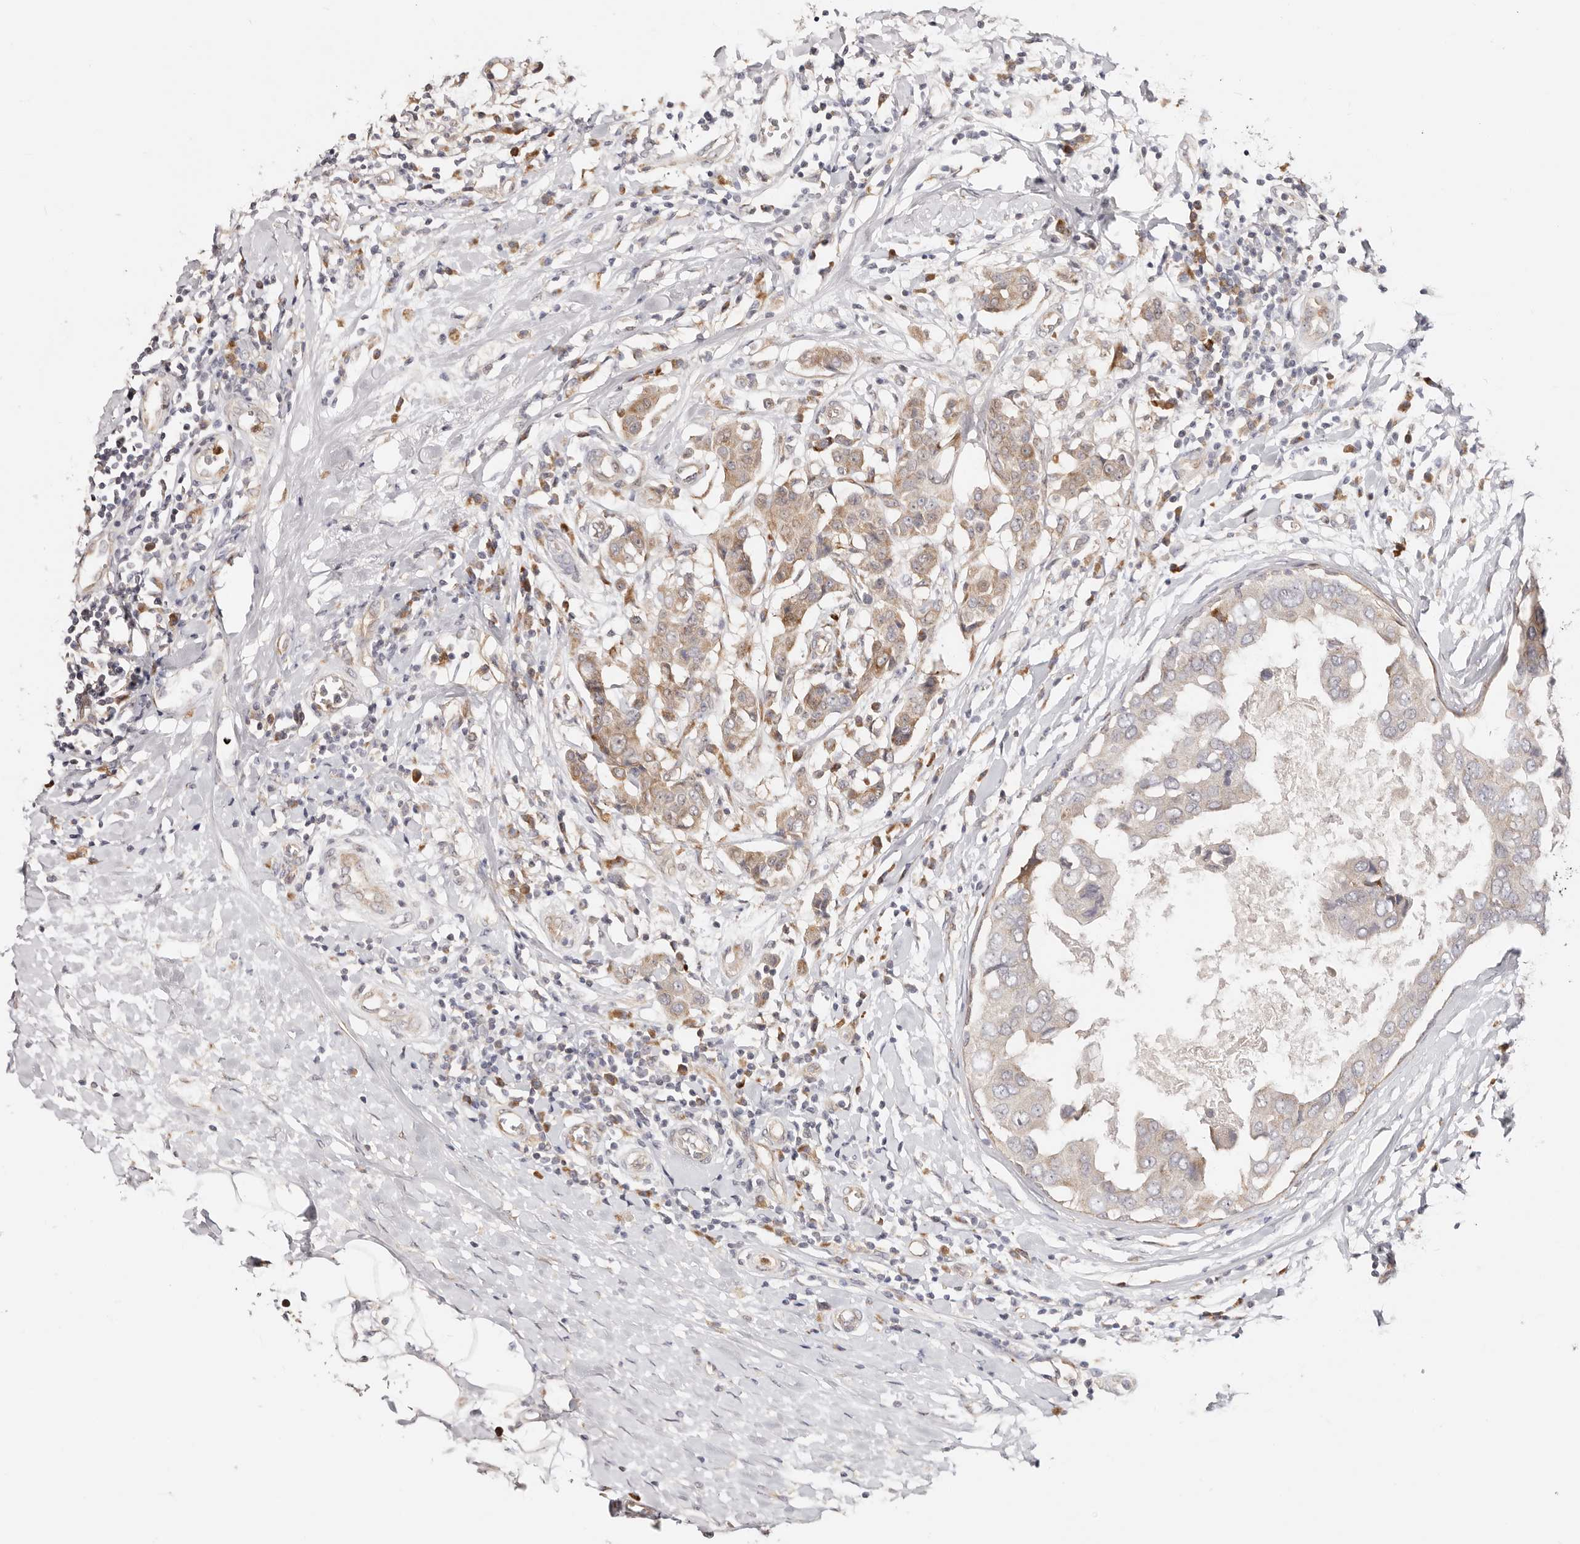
{"staining": {"intensity": "weak", "quantity": "25%-75%", "location": "cytoplasmic/membranous"}, "tissue": "breast cancer", "cell_type": "Tumor cells", "image_type": "cancer", "snomed": [{"axis": "morphology", "description": "Duct carcinoma"}, {"axis": "topography", "description": "Breast"}], "caption": "Immunohistochemistry (IHC) histopathology image of breast intraductal carcinoma stained for a protein (brown), which displays low levels of weak cytoplasmic/membranous expression in about 25%-75% of tumor cells.", "gene": "BCL2L15", "patient": {"sex": "female", "age": 27}}